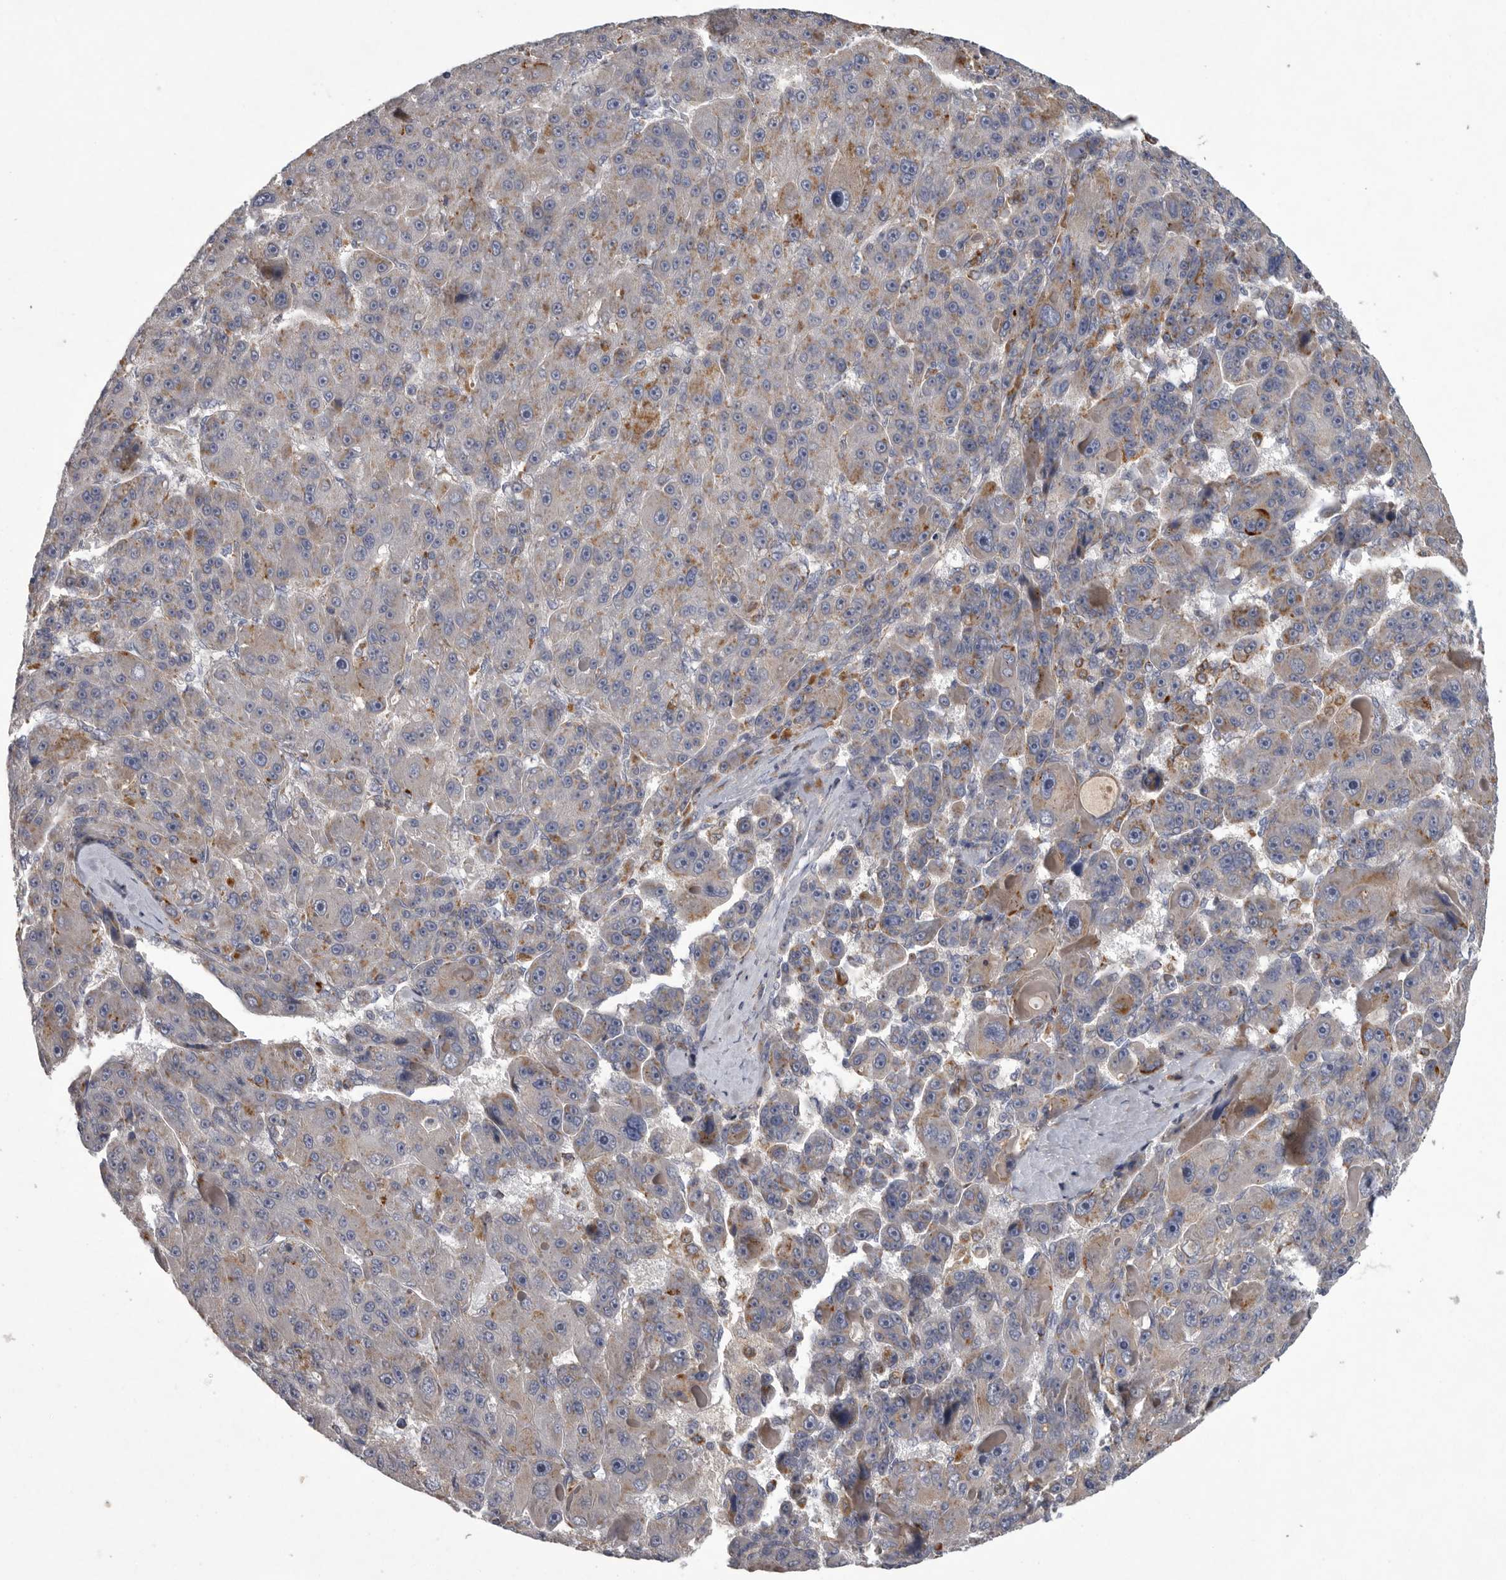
{"staining": {"intensity": "moderate", "quantity": "25%-75%", "location": "cytoplasmic/membranous"}, "tissue": "liver cancer", "cell_type": "Tumor cells", "image_type": "cancer", "snomed": [{"axis": "morphology", "description": "Carcinoma, Hepatocellular, NOS"}, {"axis": "topography", "description": "Liver"}], "caption": "The image displays staining of liver cancer (hepatocellular carcinoma), revealing moderate cytoplasmic/membranous protein positivity (brown color) within tumor cells. The staining was performed using DAB (3,3'-diaminobenzidine) to visualize the protein expression in brown, while the nuclei were stained in blue with hematoxylin (Magnification: 20x).", "gene": "LAMTOR3", "patient": {"sex": "male", "age": 76}}